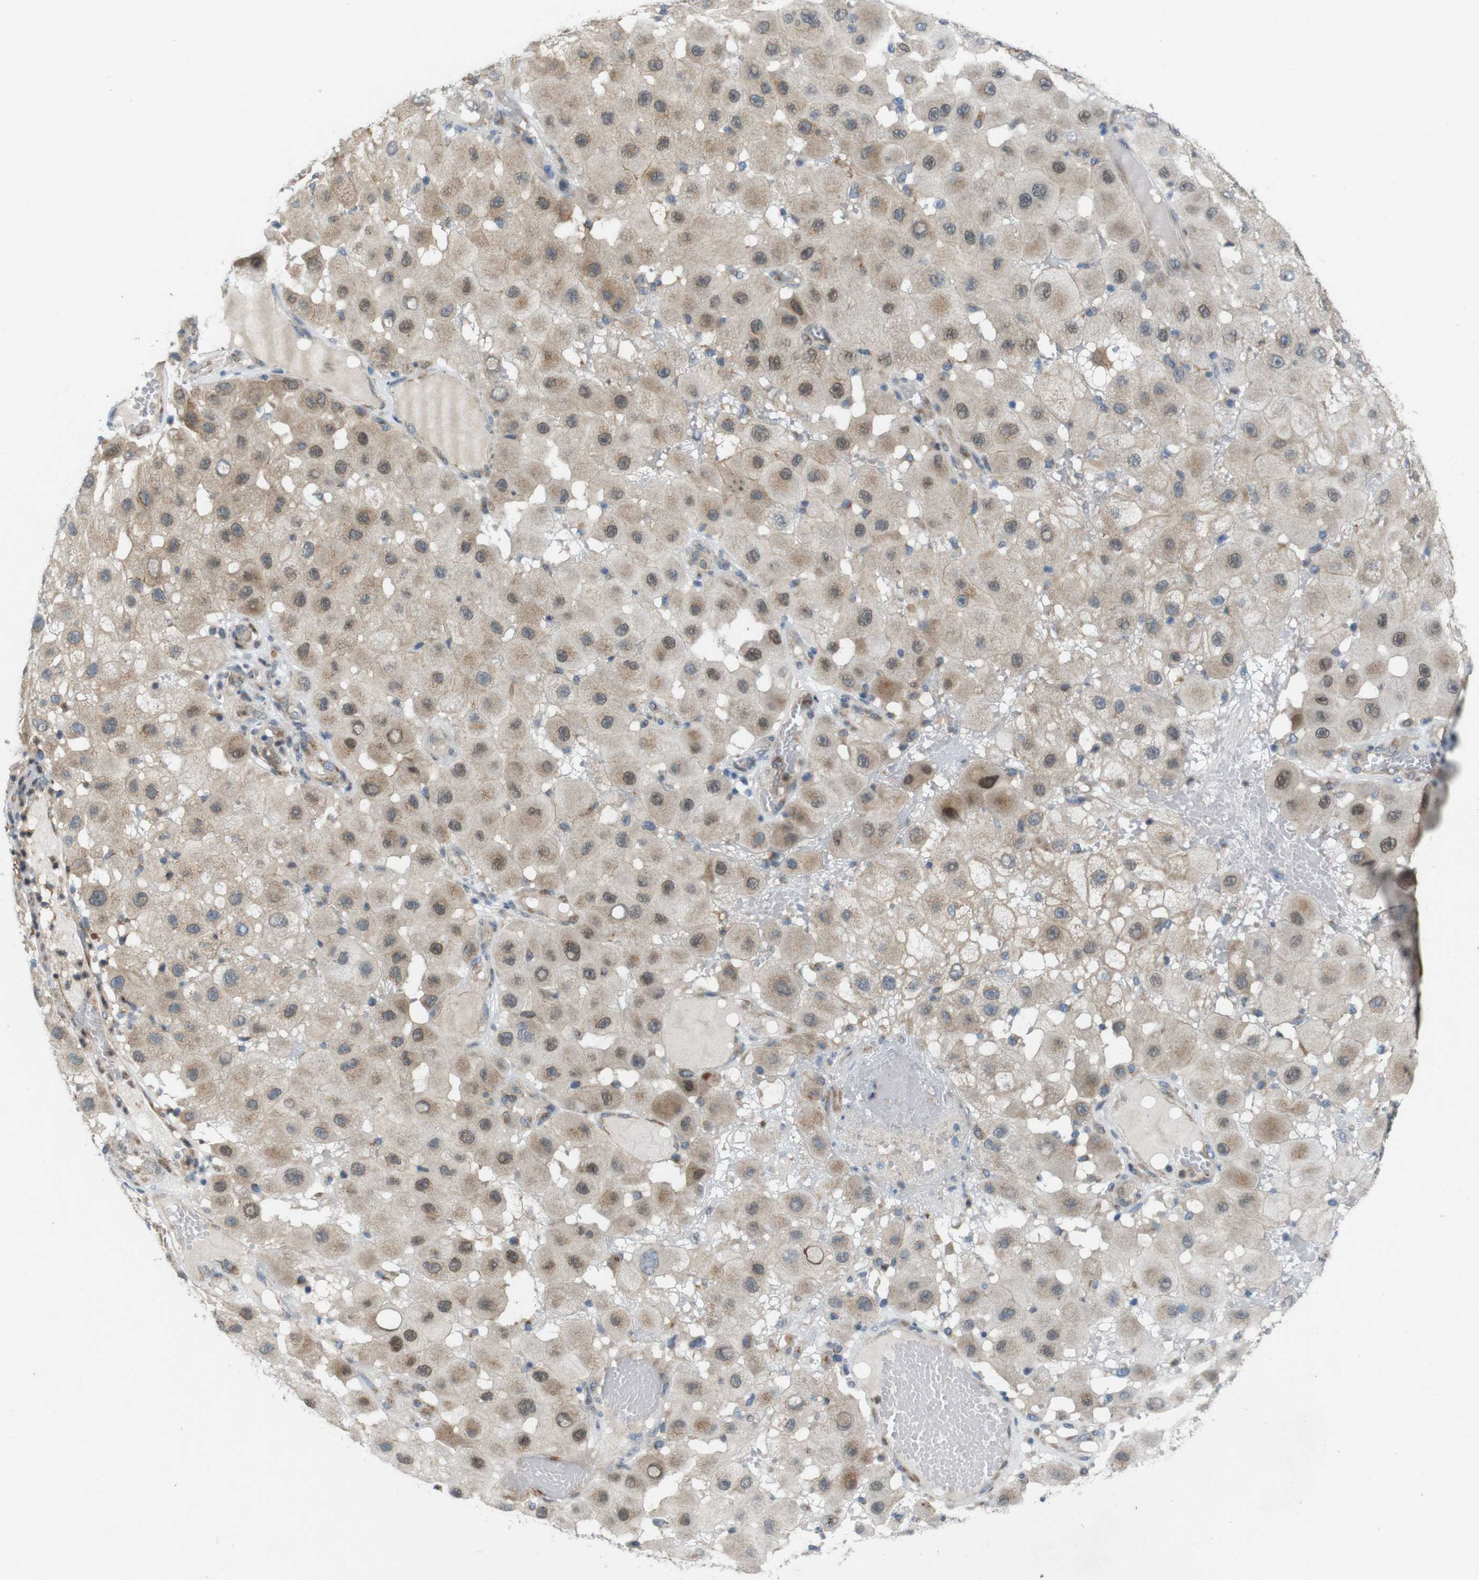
{"staining": {"intensity": "weak", "quantity": ">75%", "location": "cytoplasmic/membranous,nuclear"}, "tissue": "melanoma", "cell_type": "Tumor cells", "image_type": "cancer", "snomed": [{"axis": "morphology", "description": "Malignant melanoma, NOS"}, {"axis": "topography", "description": "Skin"}], "caption": "This is an image of immunohistochemistry staining of malignant melanoma, which shows weak staining in the cytoplasmic/membranous and nuclear of tumor cells.", "gene": "SKI", "patient": {"sex": "female", "age": 81}}